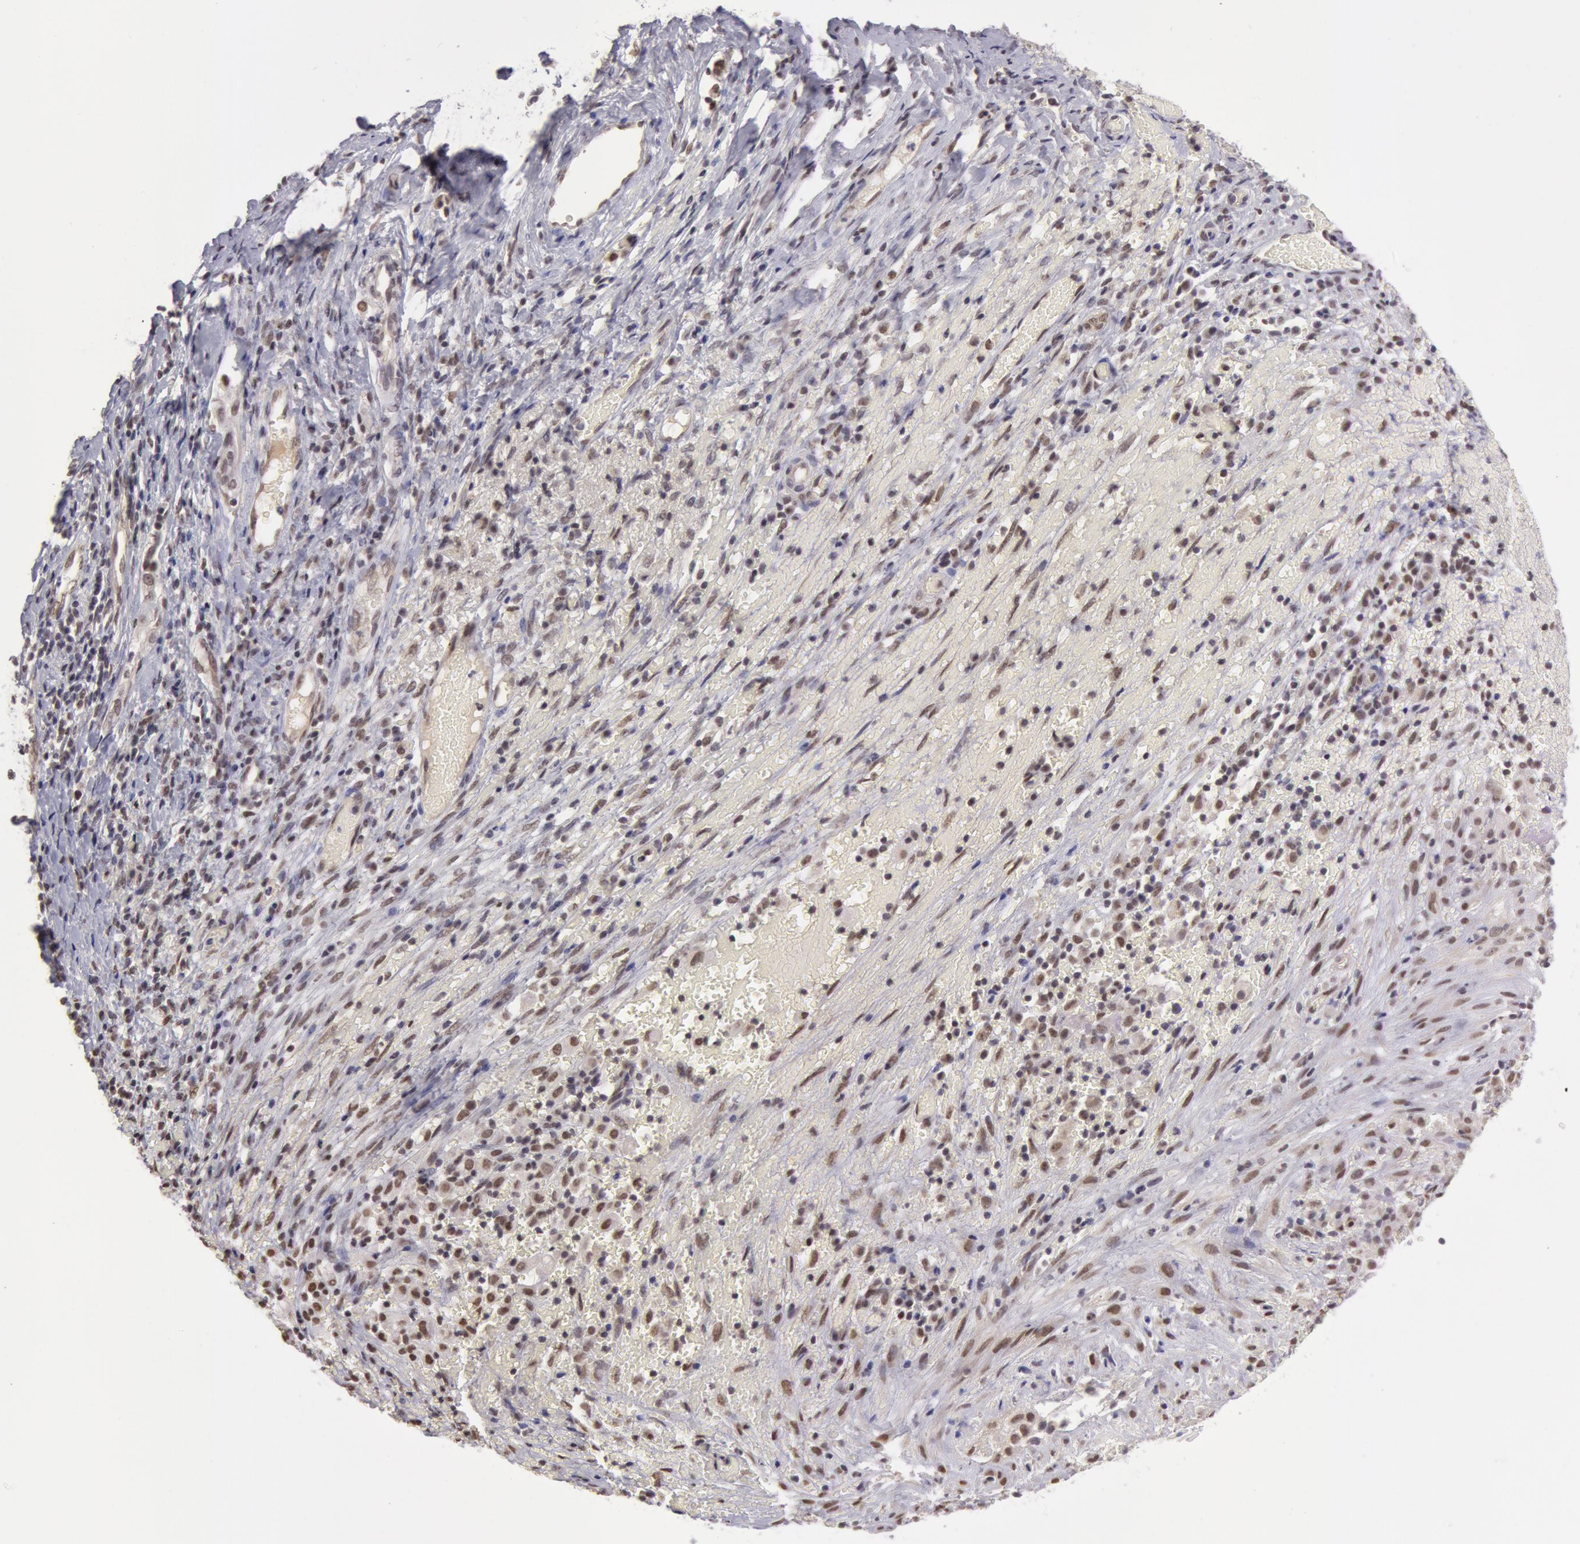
{"staining": {"intensity": "negative", "quantity": "none", "location": "none"}, "tissue": "cervical cancer", "cell_type": "Tumor cells", "image_type": "cancer", "snomed": [{"axis": "morphology", "description": "Normal tissue, NOS"}, {"axis": "morphology", "description": "Squamous cell carcinoma, NOS"}, {"axis": "topography", "description": "Cervix"}], "caption": "This is a micrograph of immunohistochemistry (IHC) staining of squamous cell carcinoma (cervical), which shows no positivity in tumor cells.", "gene": "VRTN", "patient": {"sex": "female", "age": 67}}